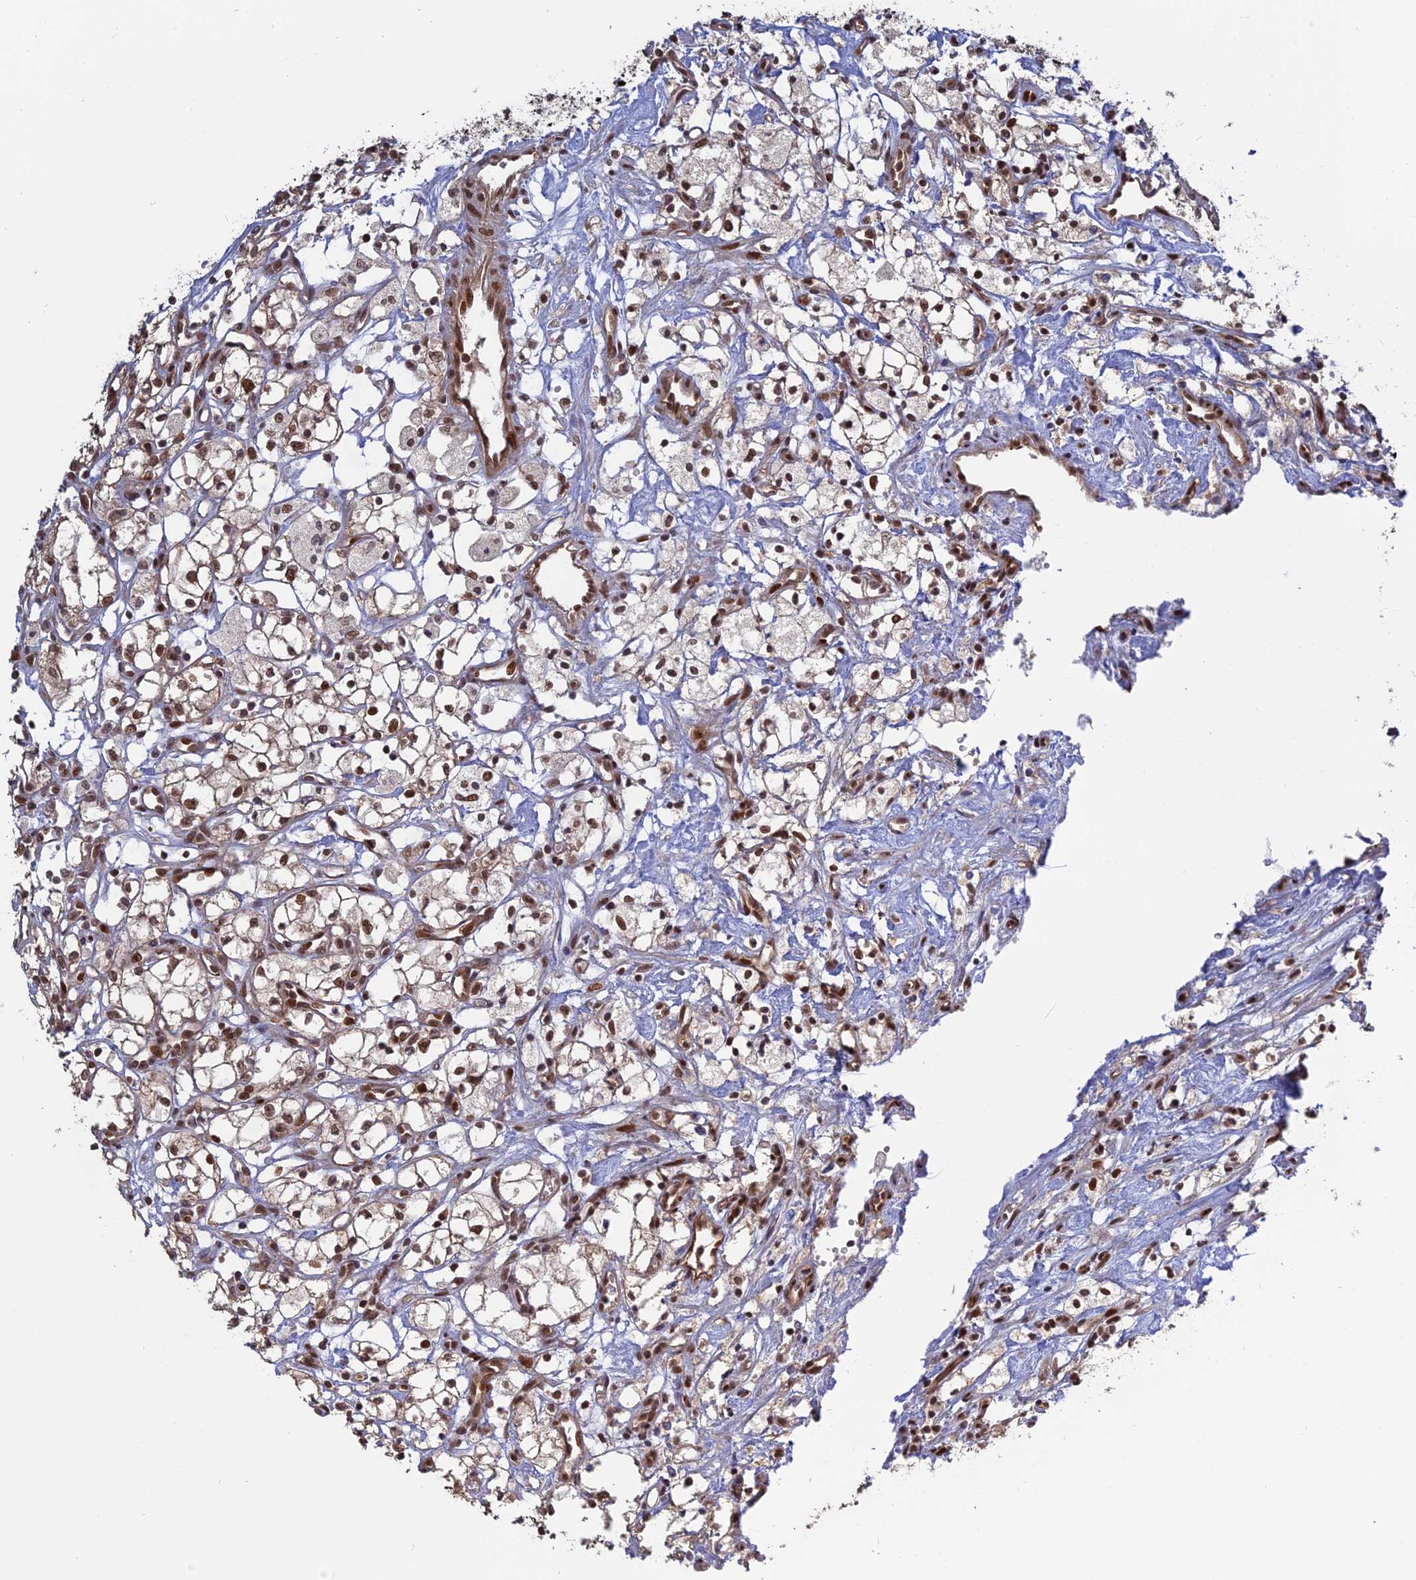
{"staining": {"intensity": "moderate", "quantity": ">75%", "location": "nuclear"}, "tissue": "renal cancer", "cell_type": "Tumor cells", "image_type": "cancer", "snomed": [{"axis": "morphology", "description": "Adenocarcinoma, NOS"}, {"axis": "topography", "description": "Kidney"}], "caption": "The micrograph shows immunohistochemical staining of adenocarcinoma (renal). There is moderate nuclear positivity is identified in approximately >75% of tumor cells. The protein of interest is stained brown, and the nuclei are stained in blue (DAB IHC with brightfield microscopy, high magnification).", "gene": "PKIG", "patient": {"sex": "male", "age": 59}}